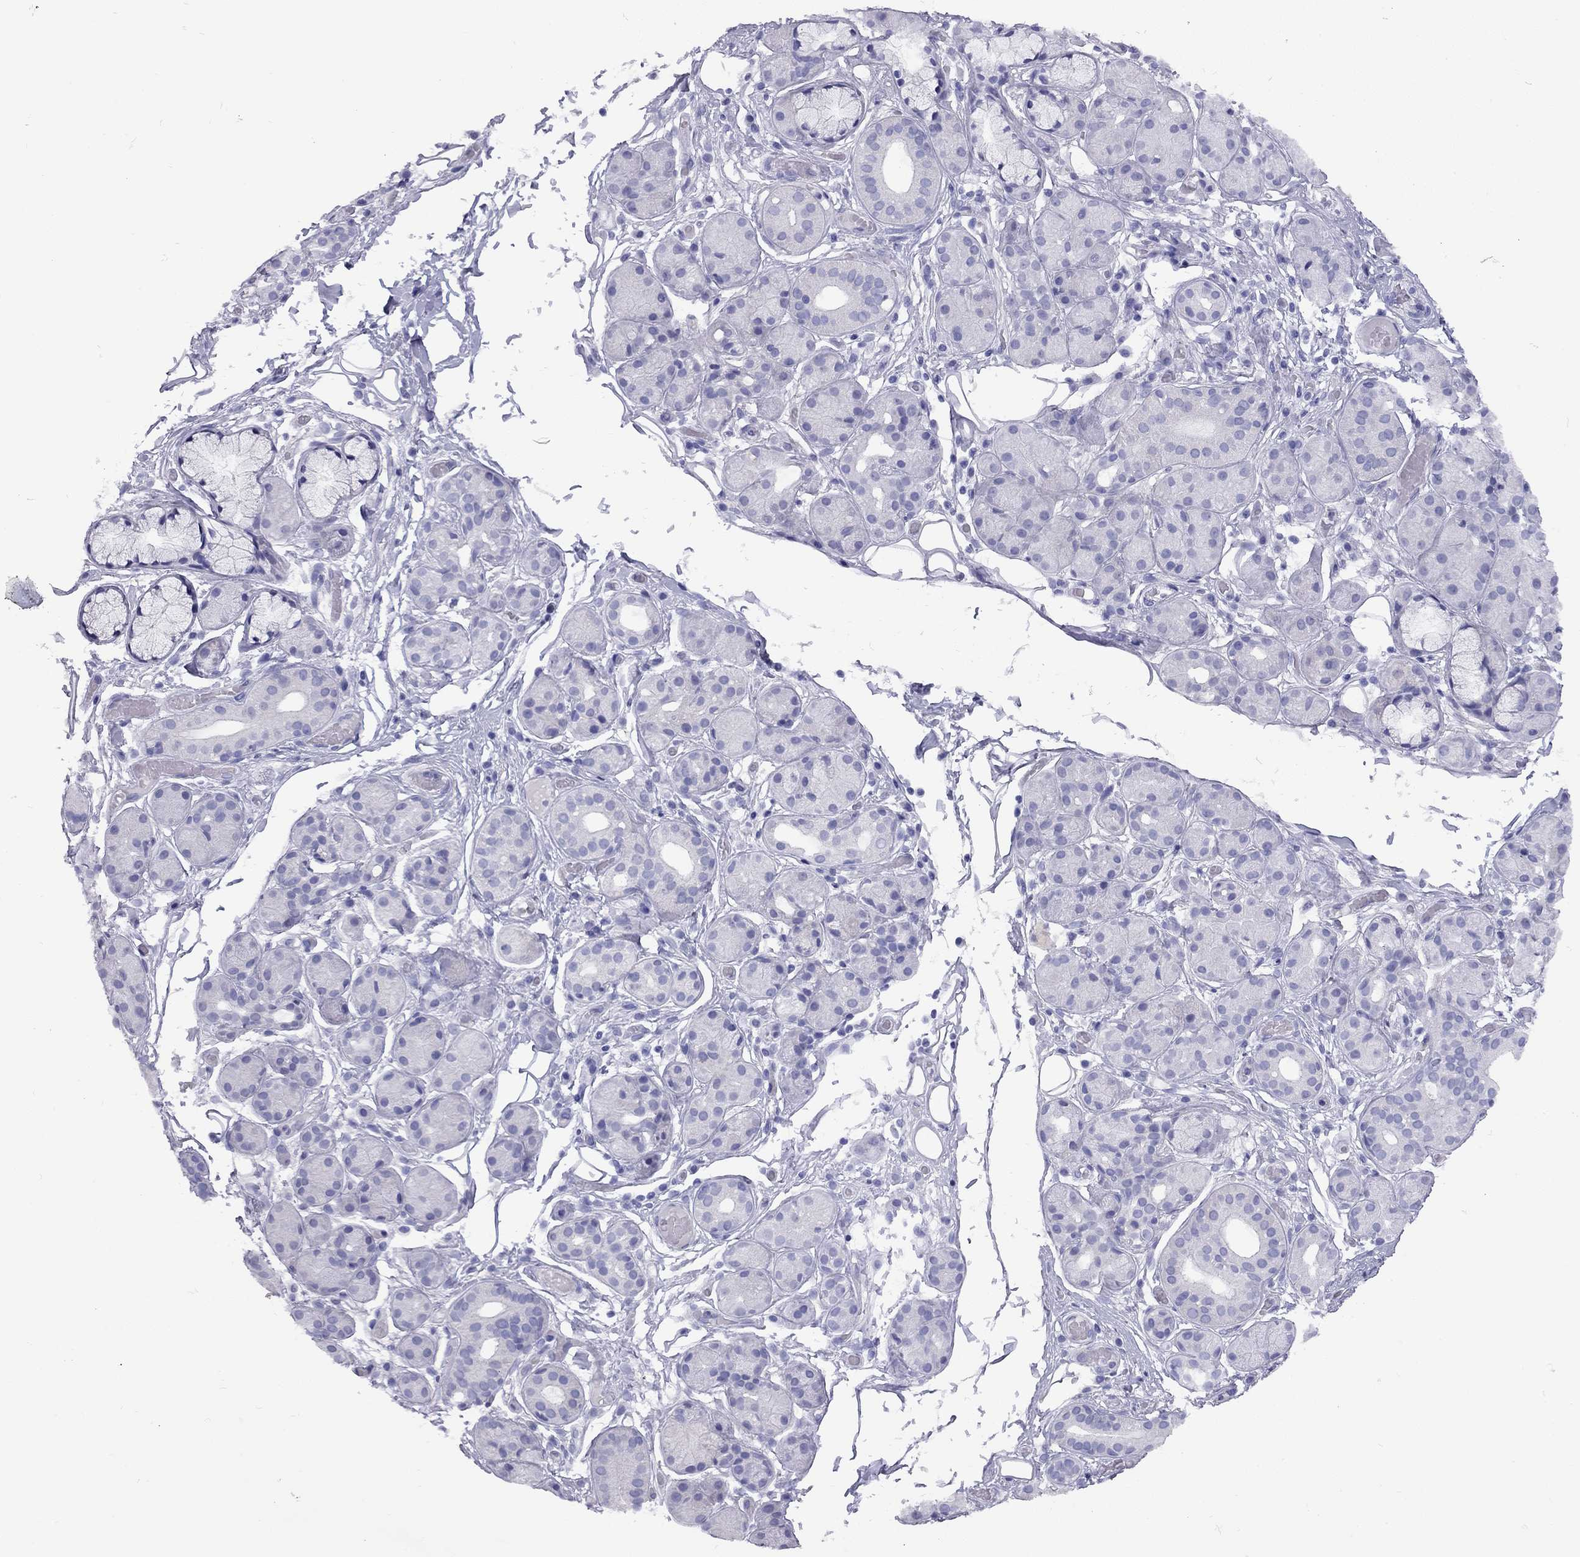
{"staining": {"intensity": "negative", "quantity": "none", "location": "none"}, "tissue": "salivary gland", "cell_type": "Glandular cells", "image_type": "normal", "snomed": [{"axis": "morphology", "description": "Normal tissue, NOS"}, {"axis": "topography", "description": "Salivary gland"}, {"axis": "topography", "description": "Peripheral nerve tissue"}], "caption": "Immunohistochemical staining of normal salivary gland exhibits no significant staining in glandular cells. (Stains: DAB immunohistochemistry with hematoxylin counter stain, Microscopy: brightfield microscopy at high magnification).", "gene": "FSCN3", "patient": {"sex": "male", "age": 71}}